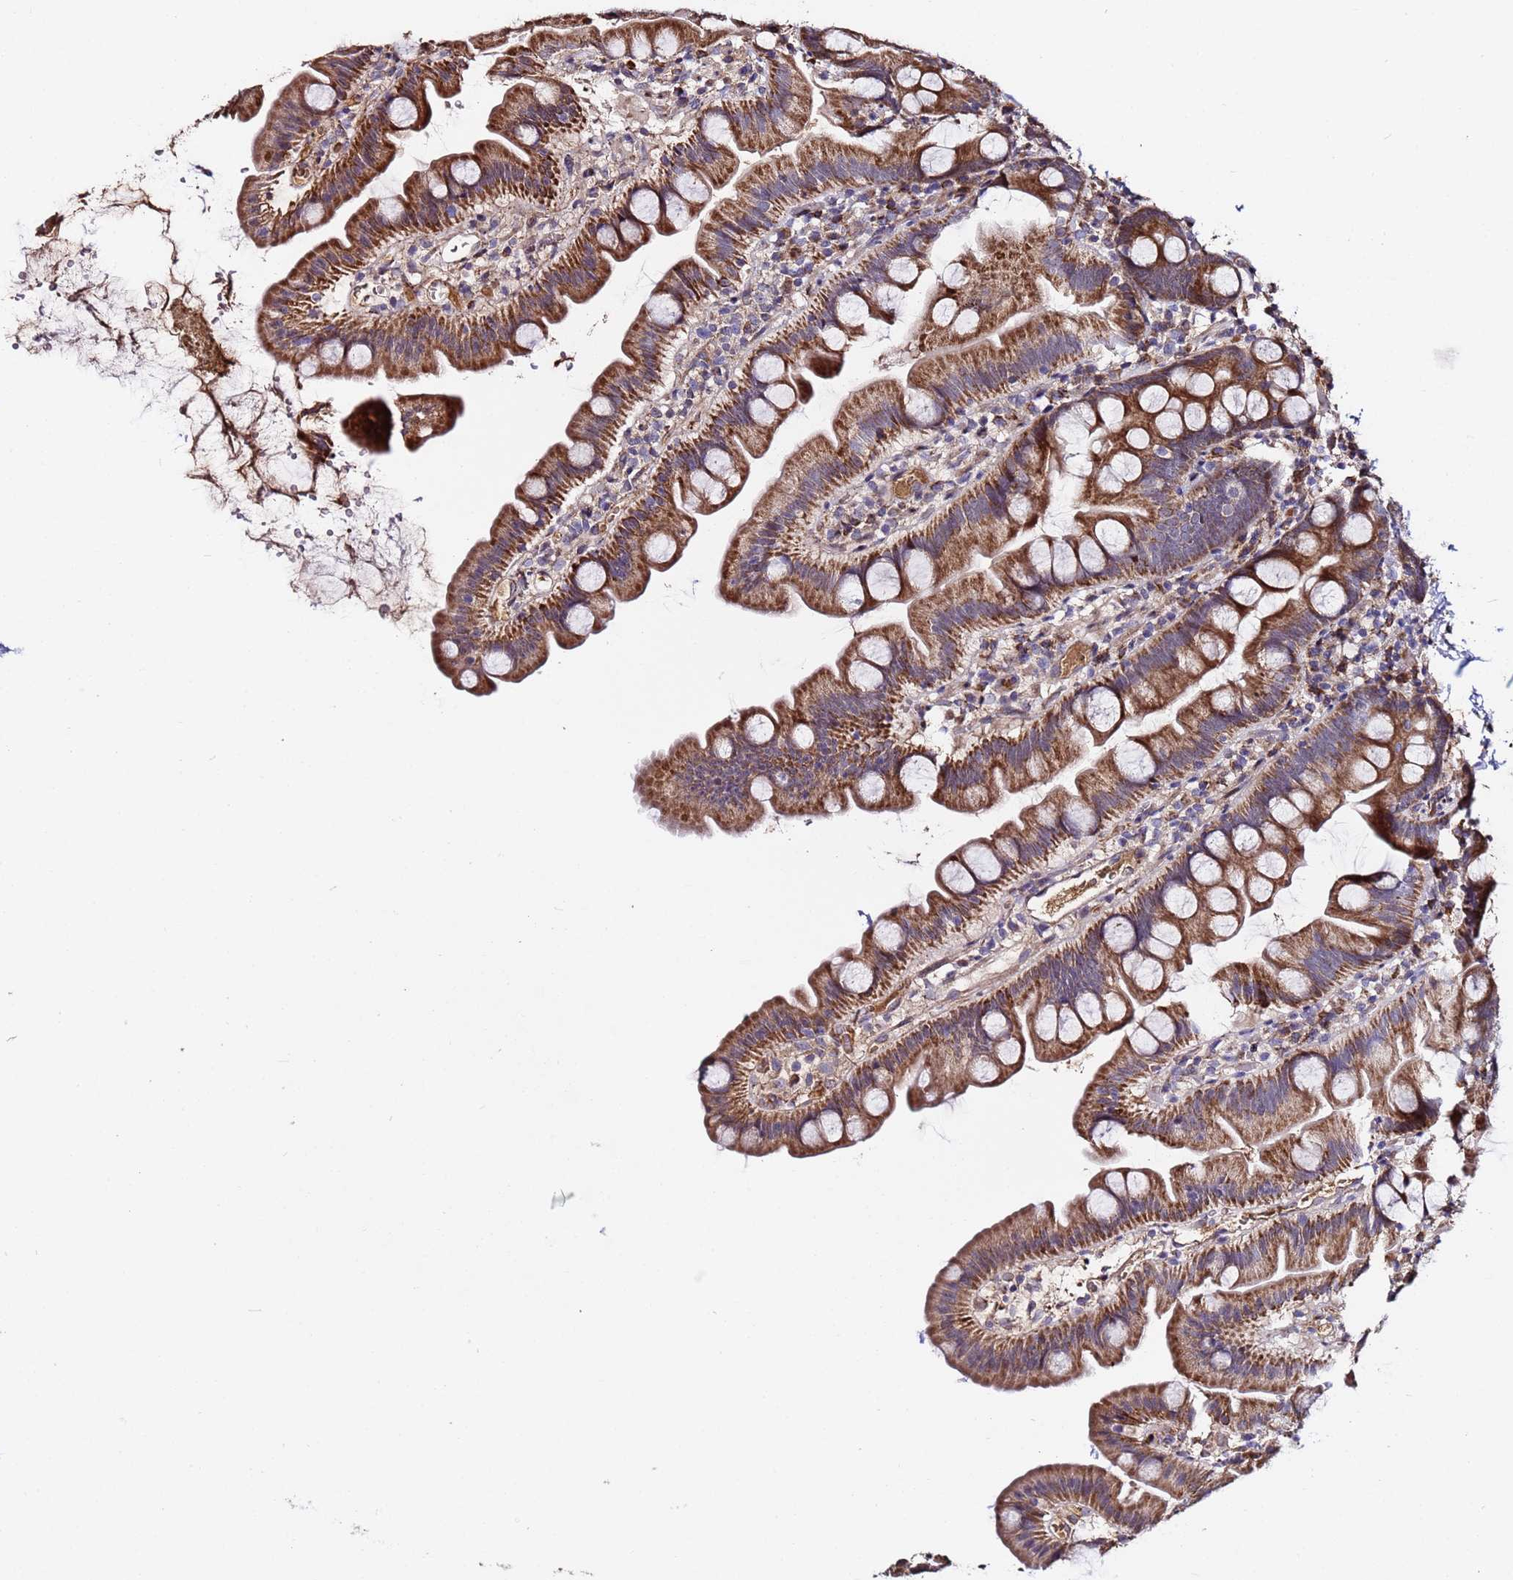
{"staining": {"intensity": "strong", "quantity": ">75%", "location": "cytoplasmic/membranous"}, "tissue": "small intestine", "cell_type": "Glandular cells", "image_type": "normal", "snomed": [{"axis": "morphology", "description": "Normal tissue, NOS"}, {"axis": "topography", "description": "Small intestine"}], "caption": "Small intestine stained for a protein (brown) reveals strong cytoplasmic/membranous positive positivity in approximately >75% of glandular cells.", "gene": "WNK4", "patient": {"sex": "female", "age": 68}}